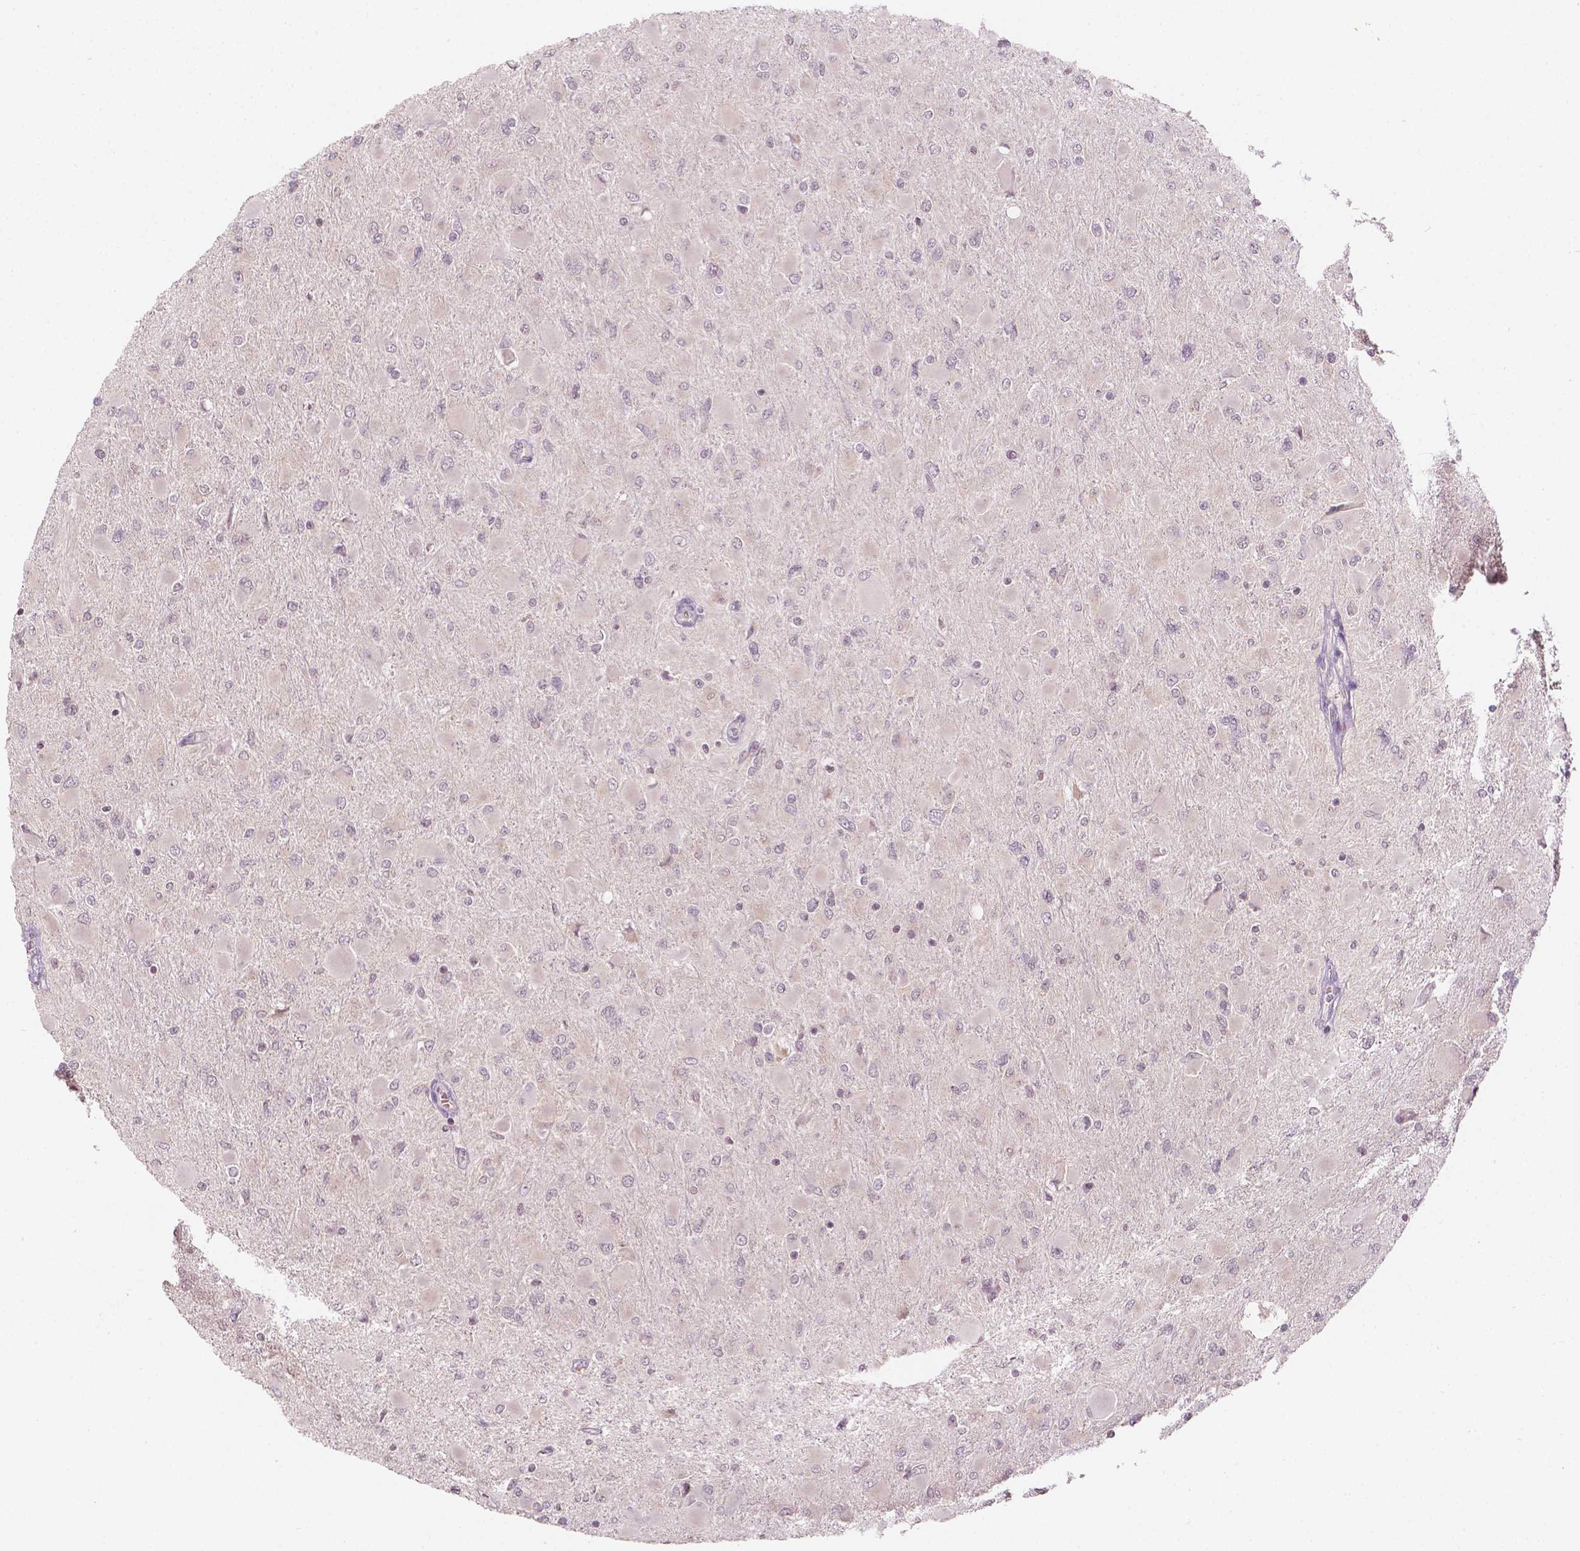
{"staining": {"intensity": "negative", "quantity": "none", "location": "none"}, "tissue": "glioma", "cell_type": "Tumor cells", "image_type": "cancer", "snomed": [{"axis": "morphology", "description": "Glioma, malignant, High grade"}, {"axis": "topography", "description": "Cerebral cortex"}], "caption": "There is no significant staining in tumor cells of glioma.", "gene": "NOS1AP", "patient": {"sex": "female", "age": 36}}